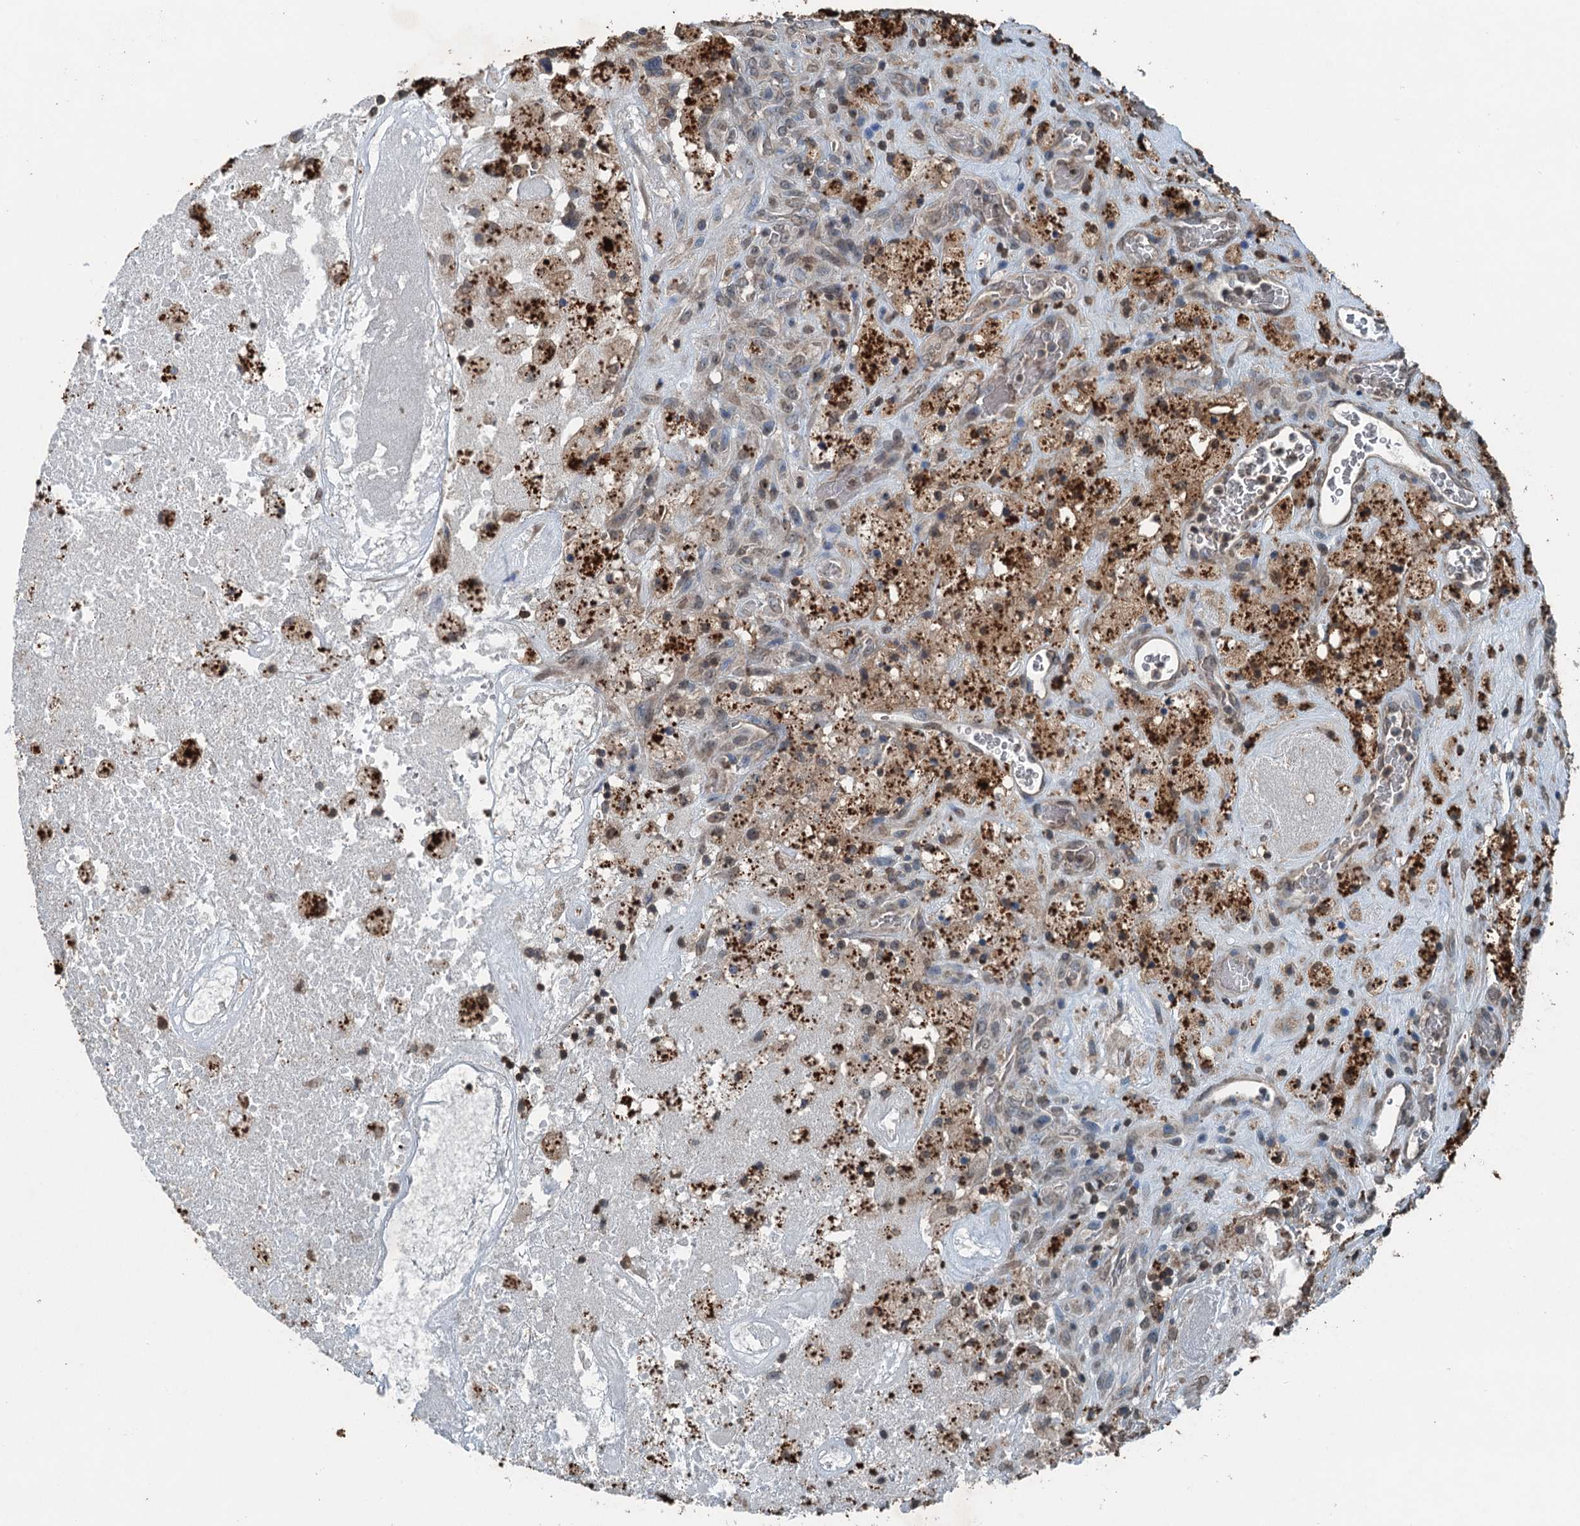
{"staining": {"intensity": "negative", "quantity": "none", "location": "none"}, "tissue": "glioma", "cell_type": "Tumor cells", "image_type": "cancer", "snomed": [{"axis": "morphology", "description": "Glioma, malignant, High grade"}, {"axis": "topography", "description": "Brain"}], "caption": "High magnification brightfield microscopy of malignant glioma (high-grade) stained with DAB (3,3'-diaminobenzidine) (brown) and counterstained with hematoxylin (blue): tumor cells show no significant expression. The staining was performed using DAB to visualize the protein expression in brown, while the nuclei were stained in blue with hematoxylin (Magnification: 20x).", "gene": "TCTN1", "patient": {"sex": "male", "age": 76}}